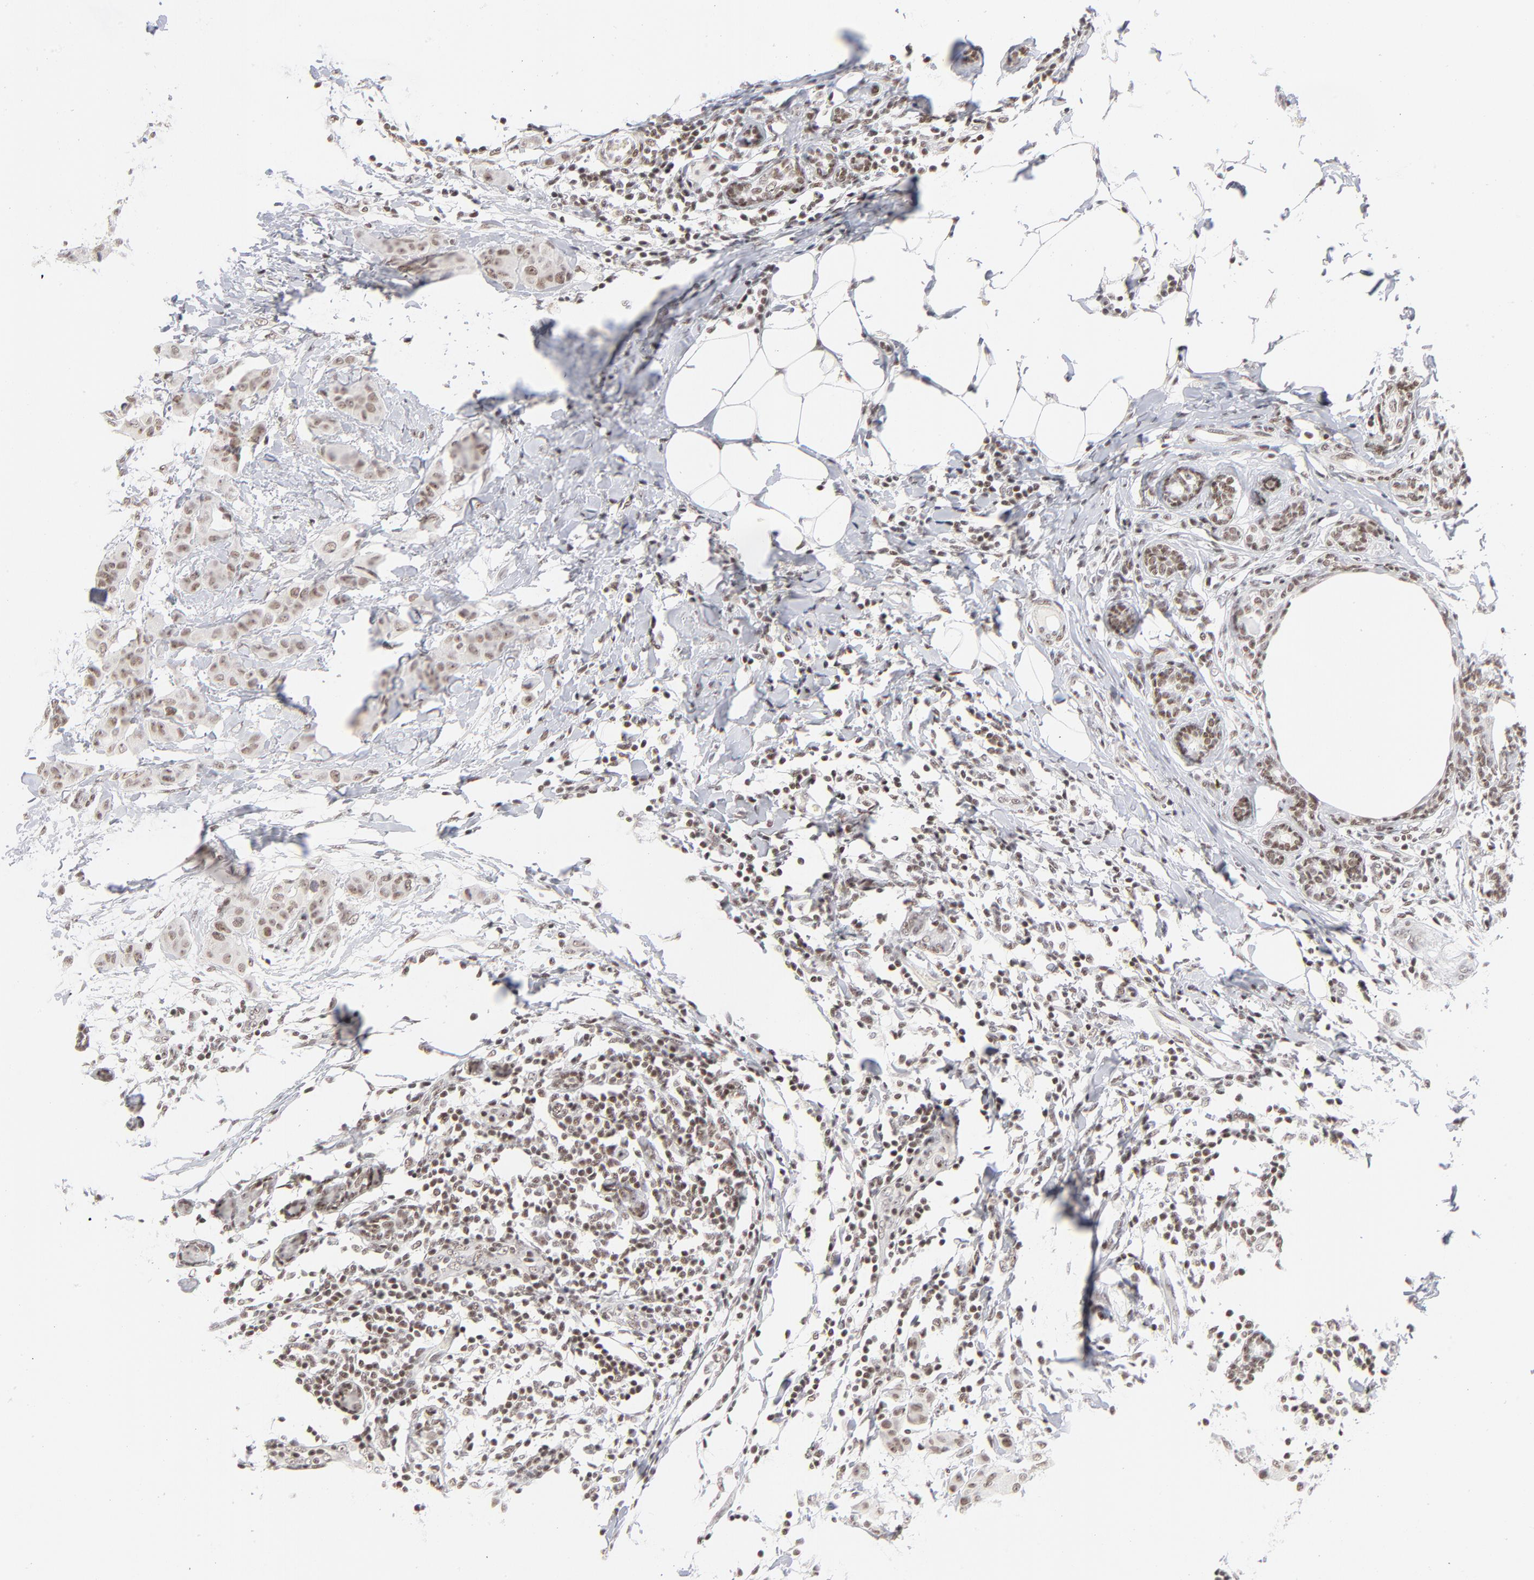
{"staining": {"intensity": "weak", "quantity": ">75%", "location": "nuclear"}, "tissue": "breast cancer", "cell_type": "Tumor cells", "image_type": "cancer", "snomed": [{"axis": "morphology", "description": "Duct carcinoma"}, {"axis": "topography", "description": "Breast"}], "caption": "Weak nuclear staining is identified in about >75% of tumor cells in intraductal carcinoma (breast). (Stains: DAB in brown, nuclei in blue, Microscopy: brightfield microscopy at high magnification).", "gene": "ZNF143", "patient": {"sex": "female", "age": 40}}